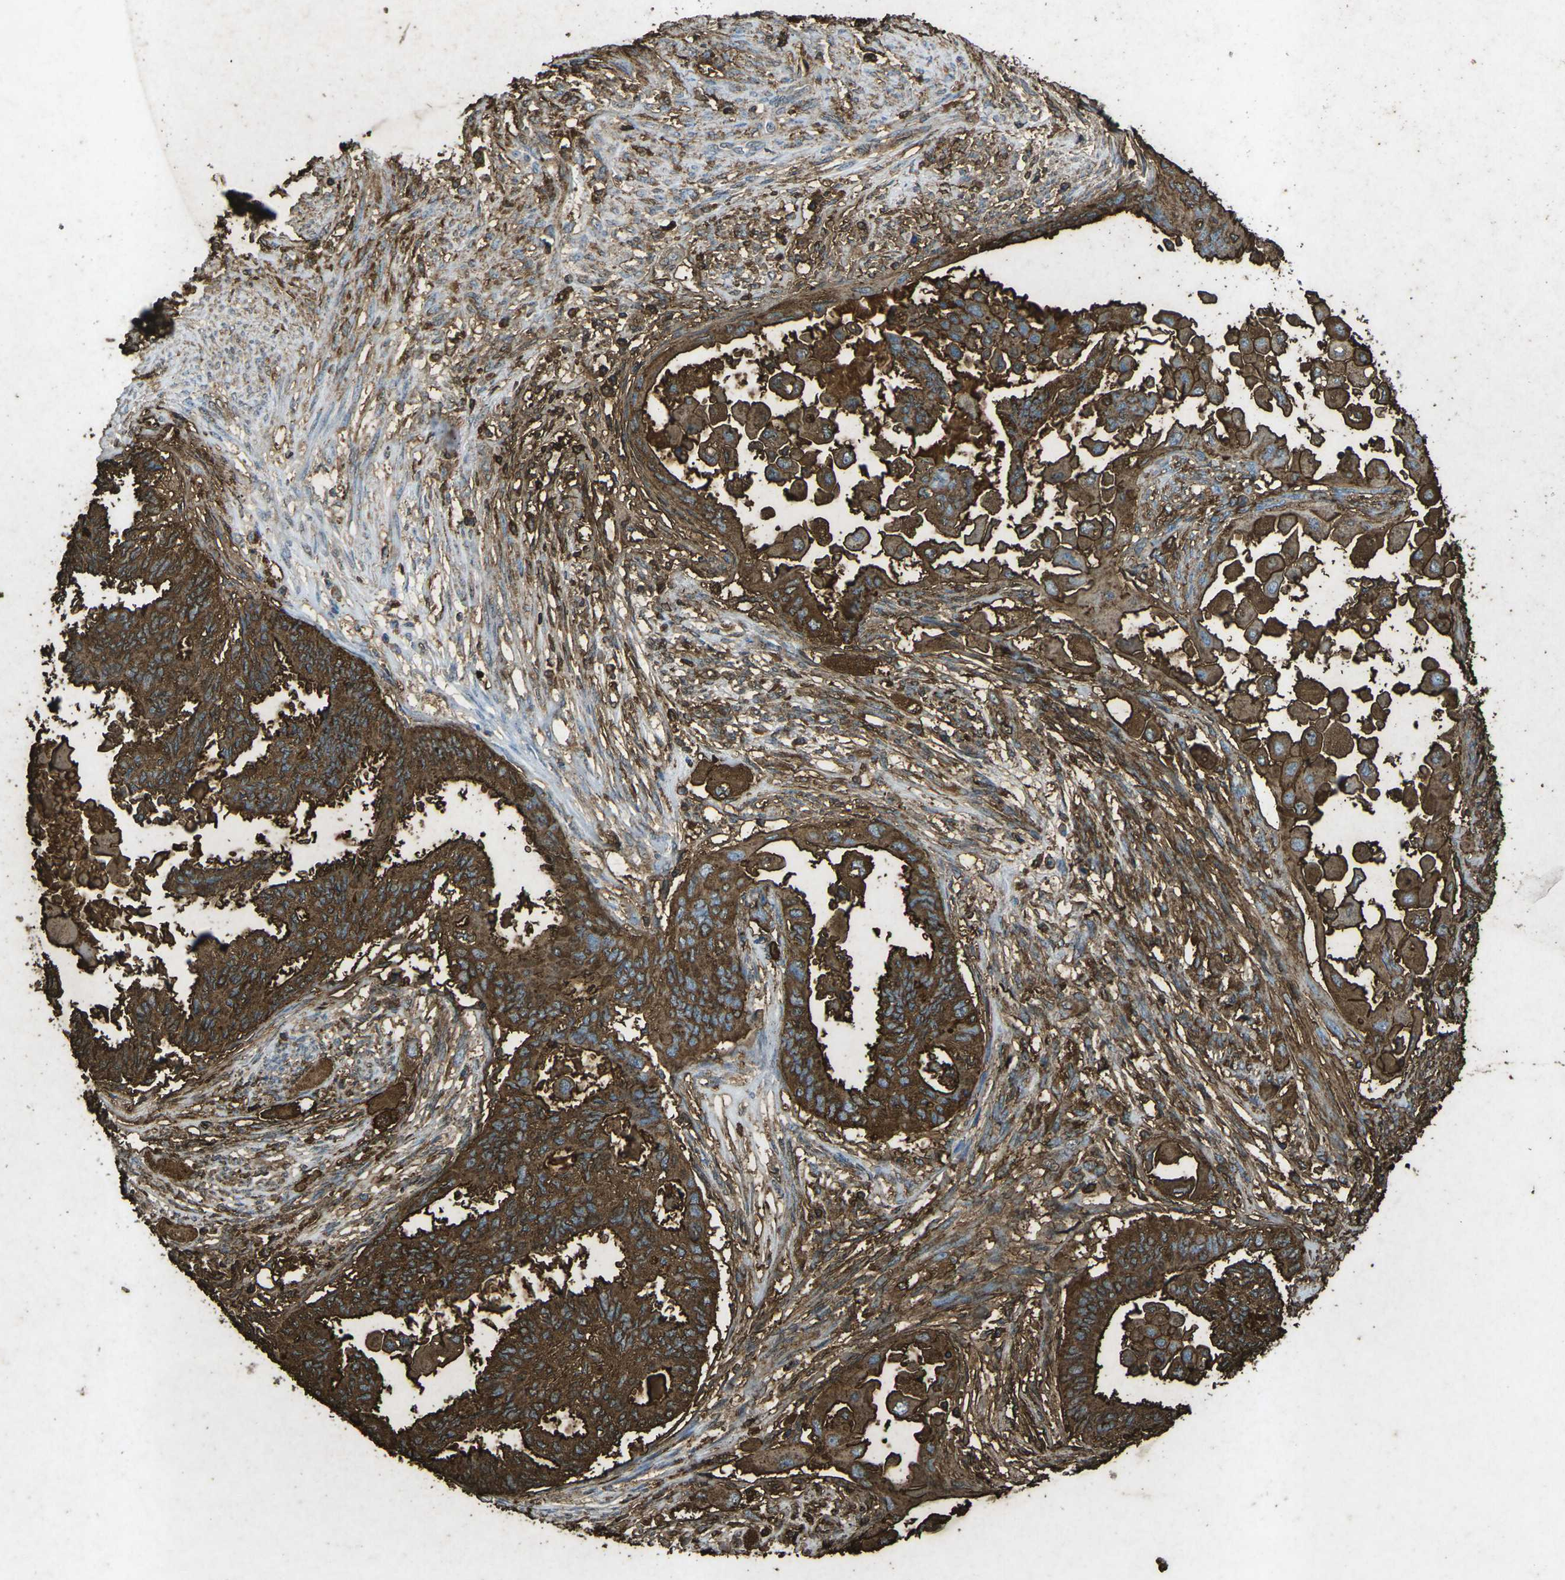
{"staining": {"intensity": "strong", "quantity": ">75%", "location": "cytoplasmic/membranous"}, "tissue": "cervical cancer", "cell_type": "Tumor cells", "image_type": "cancer", "snomed": [{"axis": "morphology", "description": "Normal tissue, NOS"}, {"axis": "morphology", "description": "Adenocarcinoma, NOS"}, {"axis": "topography", "description": "Cervix"}, {"axis": "topography", "description": "Endometrium"}], "caption": "Protein analysis of cervical cancer tissue reveals strong cytoplasmic/membranous expression in about >75% of tumor cells.", "gene": "CTAGE1", "patient": {"sex": "female", "age": 86}}